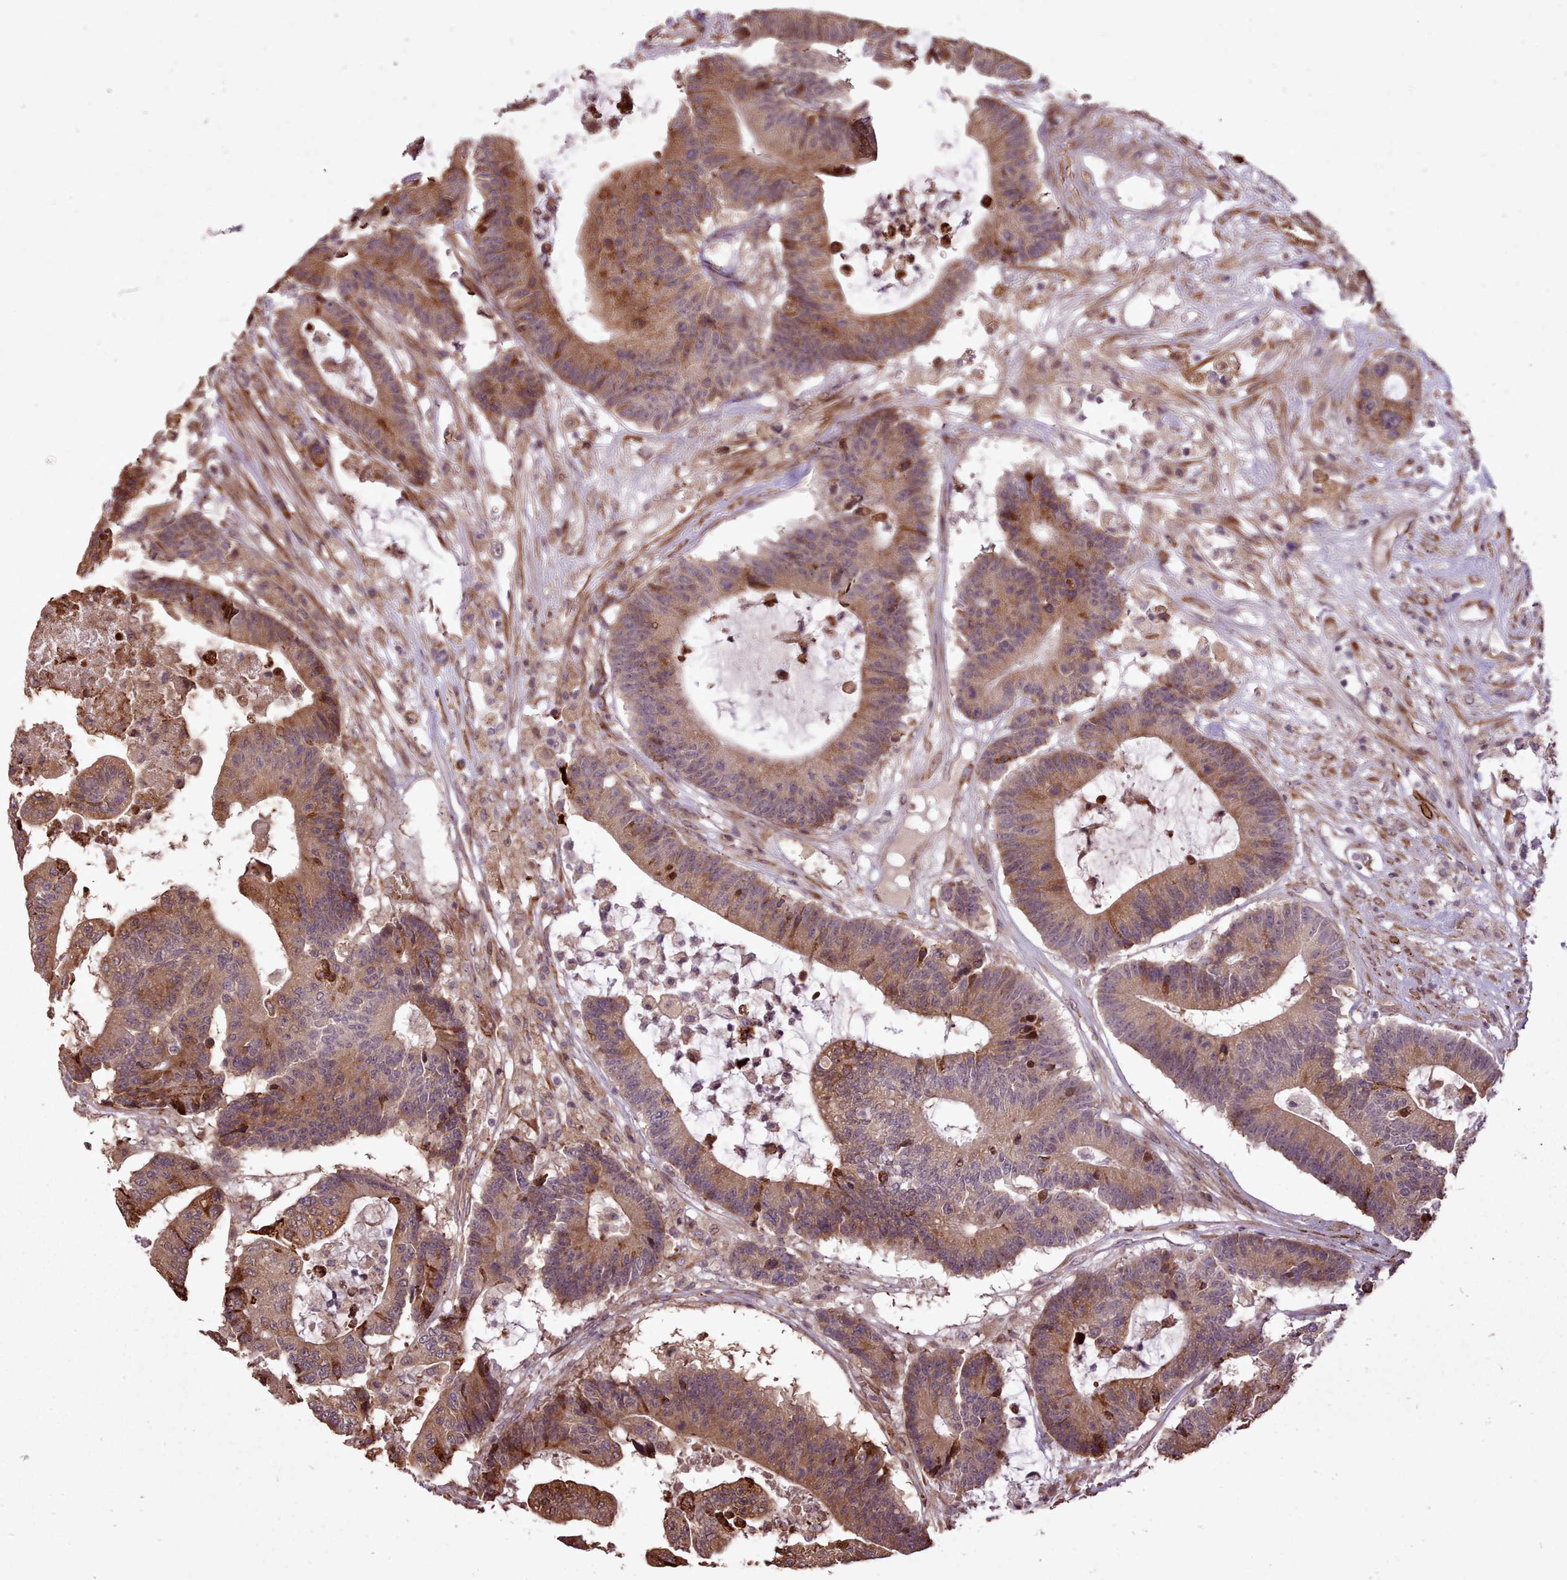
{"staining": {"intensity": "moderate", "quantity": ">75%", "location": "cytoplasmic/membranous"}, "tissue": "colorectal cancer", "cell_type": "Tumor cells", "image_type": "cancer", "snomed": [{"axis": "morphology", "description": "Adenocarcinoma, NOS"}, {"axis": "topography", "description": "Colon"}], "caption": "High-magnification brightfield microscopy of colorectal cancer stained with DAB (brown) and counterstained with hematoxylin (blue). tumor cells exhibit moderate cytoplasmic/membranous positivity is present in approximately>75% of cells.", "gene": "CABP1", "patient": {"sex": "female", "age": 84}}